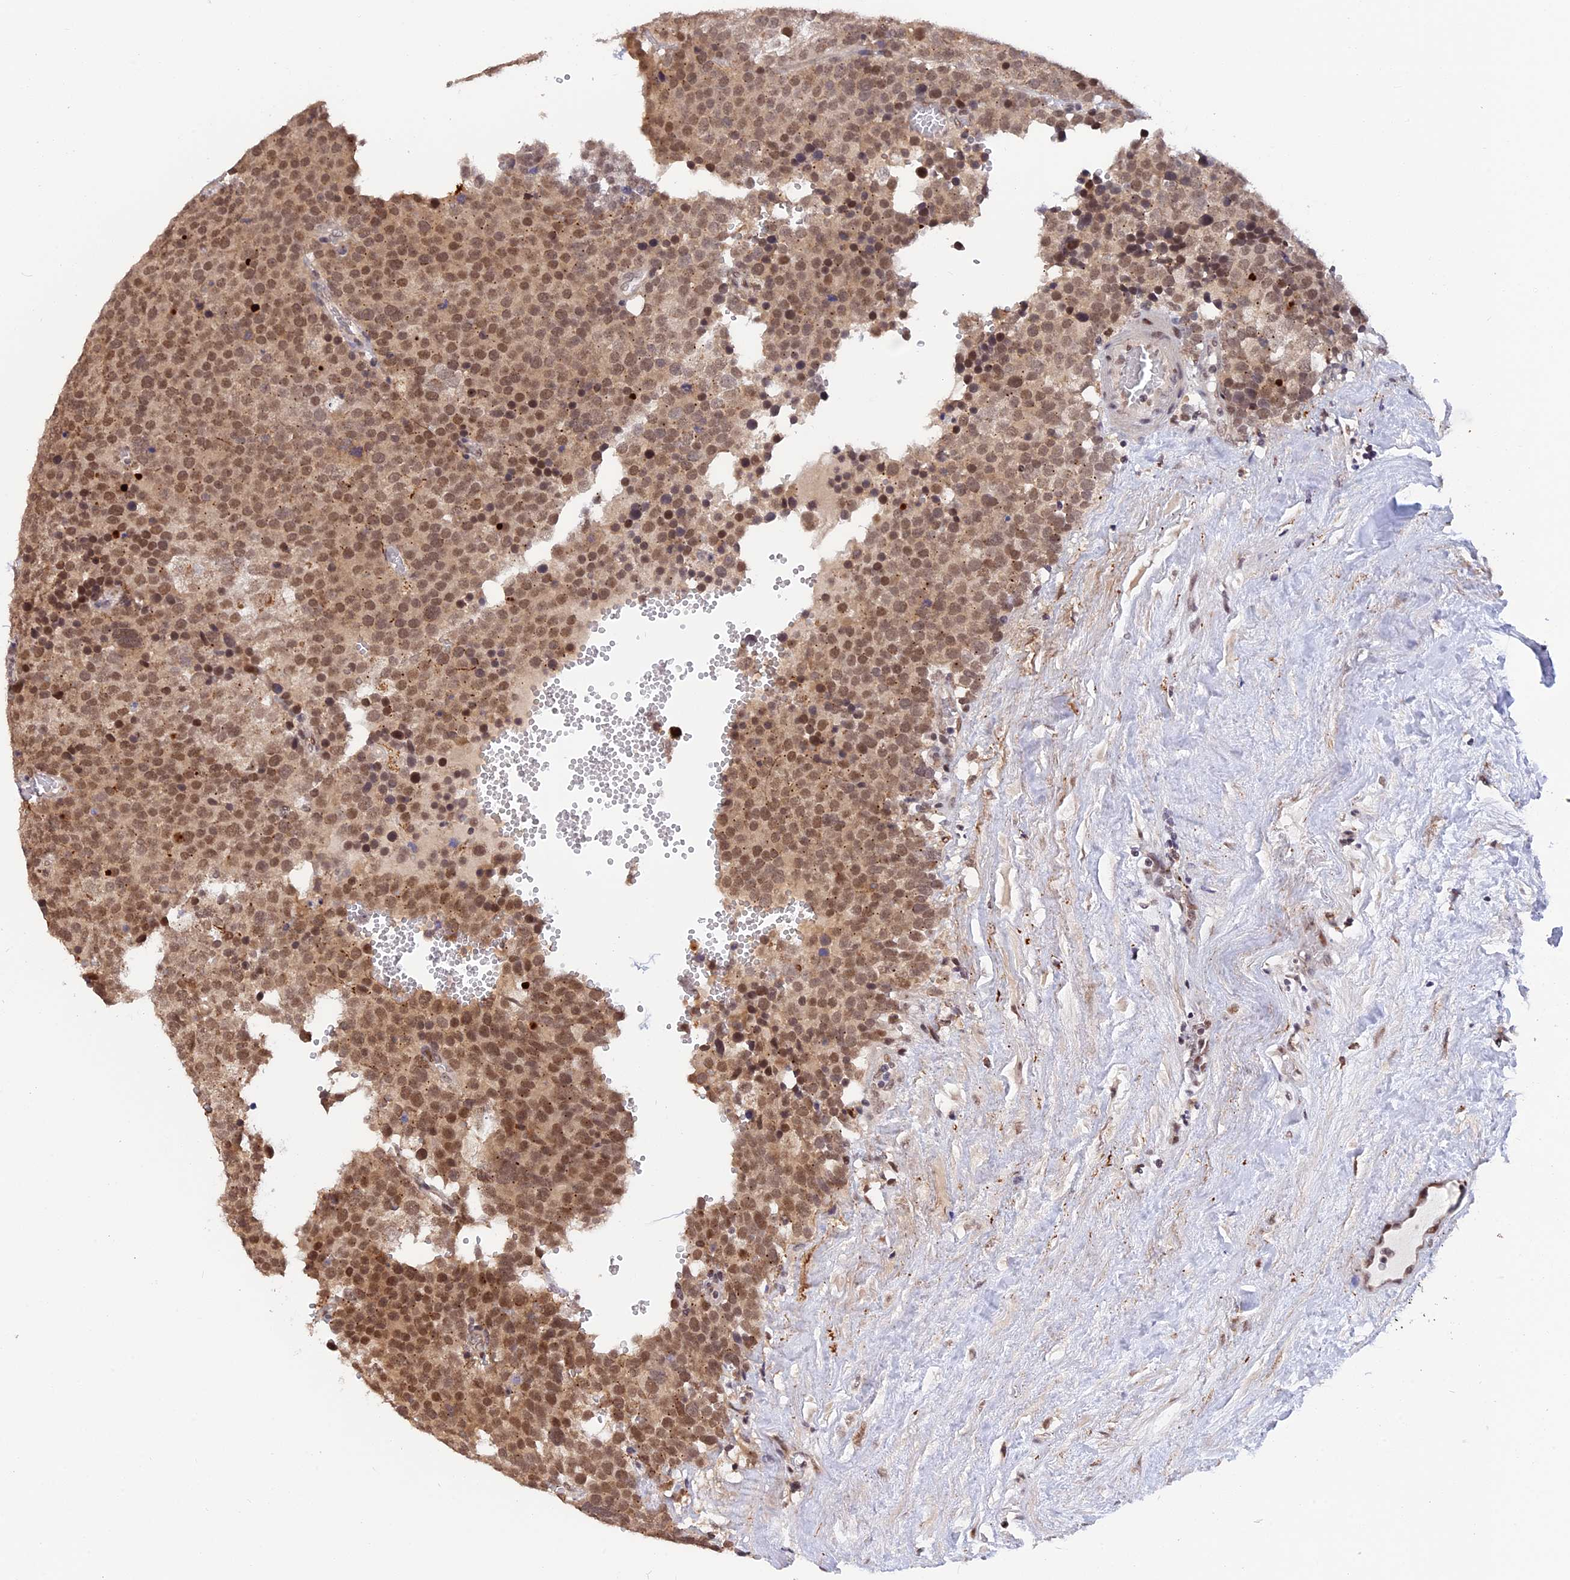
{"staining": {"intensity": "moderate", "quantity": ">75%", "location": "nuclear"}, "tissue": "testis cancer", "cell_type": "Tumor cells", "image_type": "cancer", "snomed": [{"axis": "morphology", "description": "Seminoma, NOS"}, {"axis": "topography", "description": "Testis"}], "caption": "Moderate nuclear positivity for a protein is present in approximately >75% of tumor cells of testis cancer using immunohistochemistry (IHC).", "gene": "POLR2C", "patient": {"sex": "male", "age": 71}}